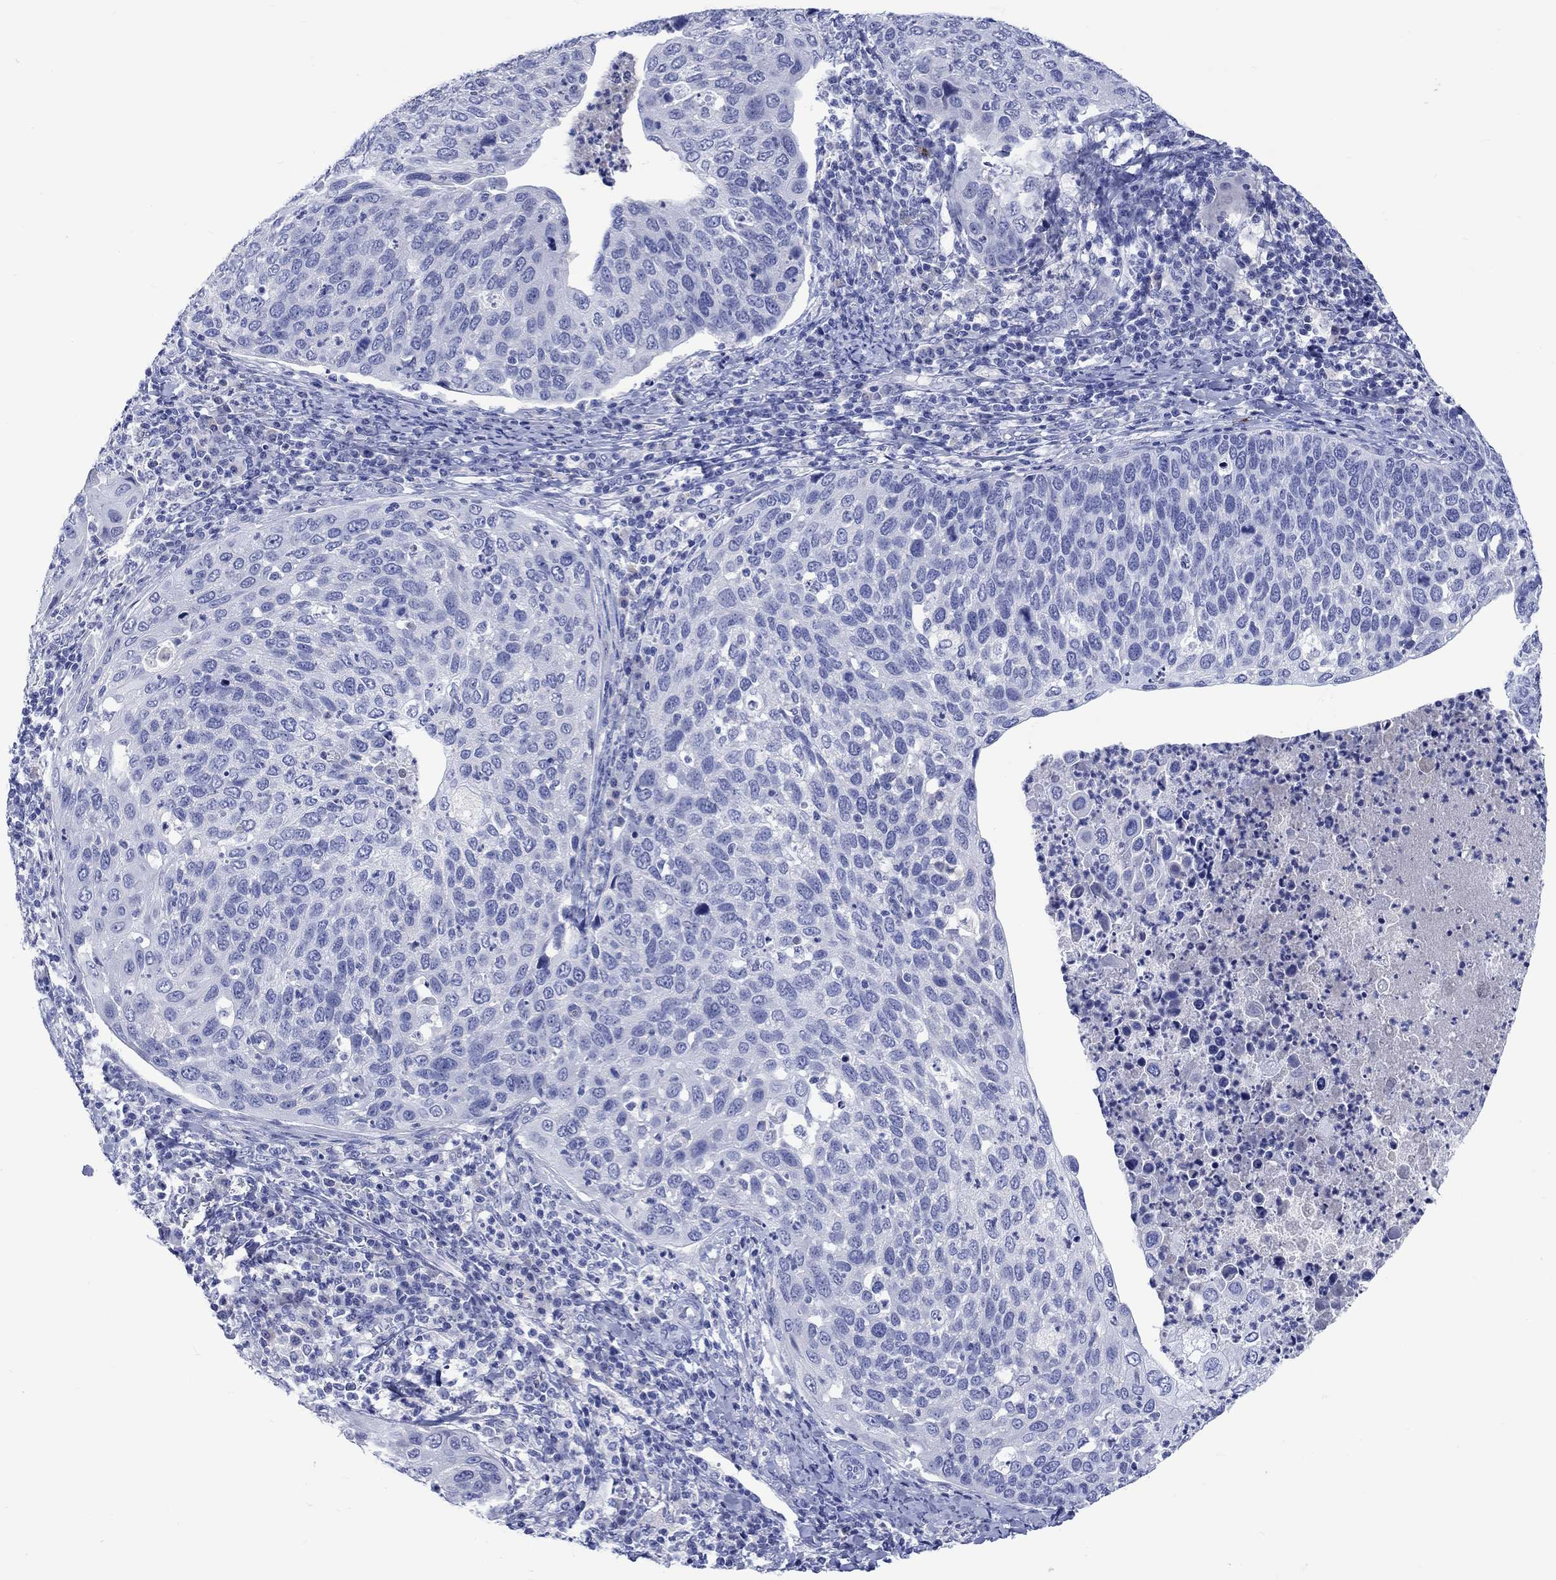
{"staining": {"intensity": "negative", "quantity": "none", "location": "none"}, "tissue": "cervical cancer", "cell_type": "Tumor cells", "image_type": "cancer", "snomed": [{"axis": "morphology", "description": "Squamous cell carcinoma, NOS"}, {"axis": "topography", "description": "Cervix"}], "caption": "The image exhibits no significant expression in tumor cells of cervical cancer.", "gene": "CACNG3", "patient": {"sex": "female", "age": 54}}